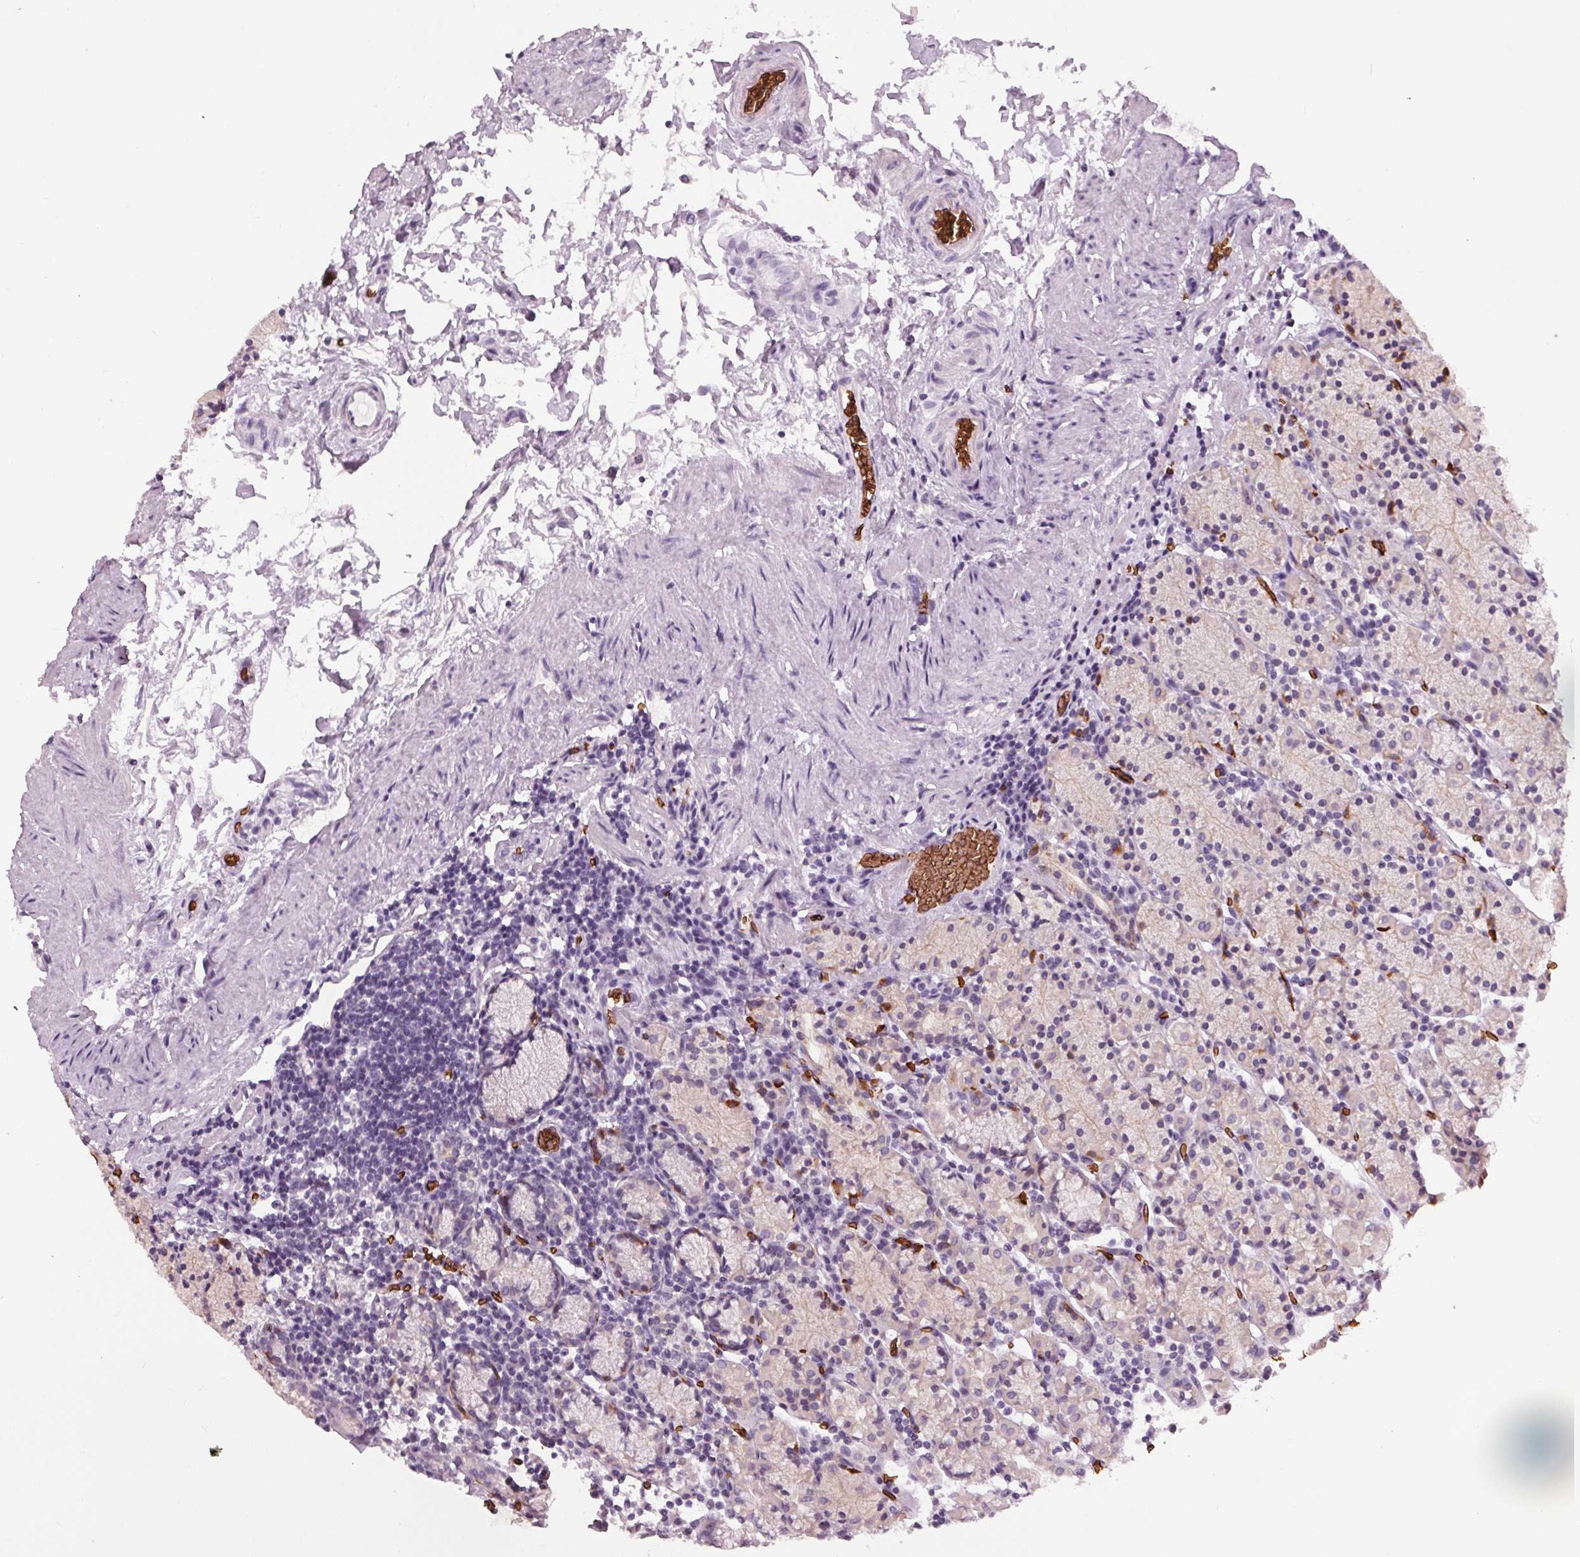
{"staining": {"intensity": "negative", "quantity": "none", "location": "none"}, "tissue": "stomach", "cell_type": "Glandular cells", "image_type": "normal", "snomed": [{"axis": "morphology", "description": "Normal tissue, NOS"}, {"axis": "topography", "description": "Stomach, upper"}, {"axis": "topography", "description": "Stomach"}], "caption": "Immunohistochemical staining of benign stomach demonstrates no significant expression in glandular cells.", "gene": "SLC4A1", "patient": {"sex": "male", "age": 62}}